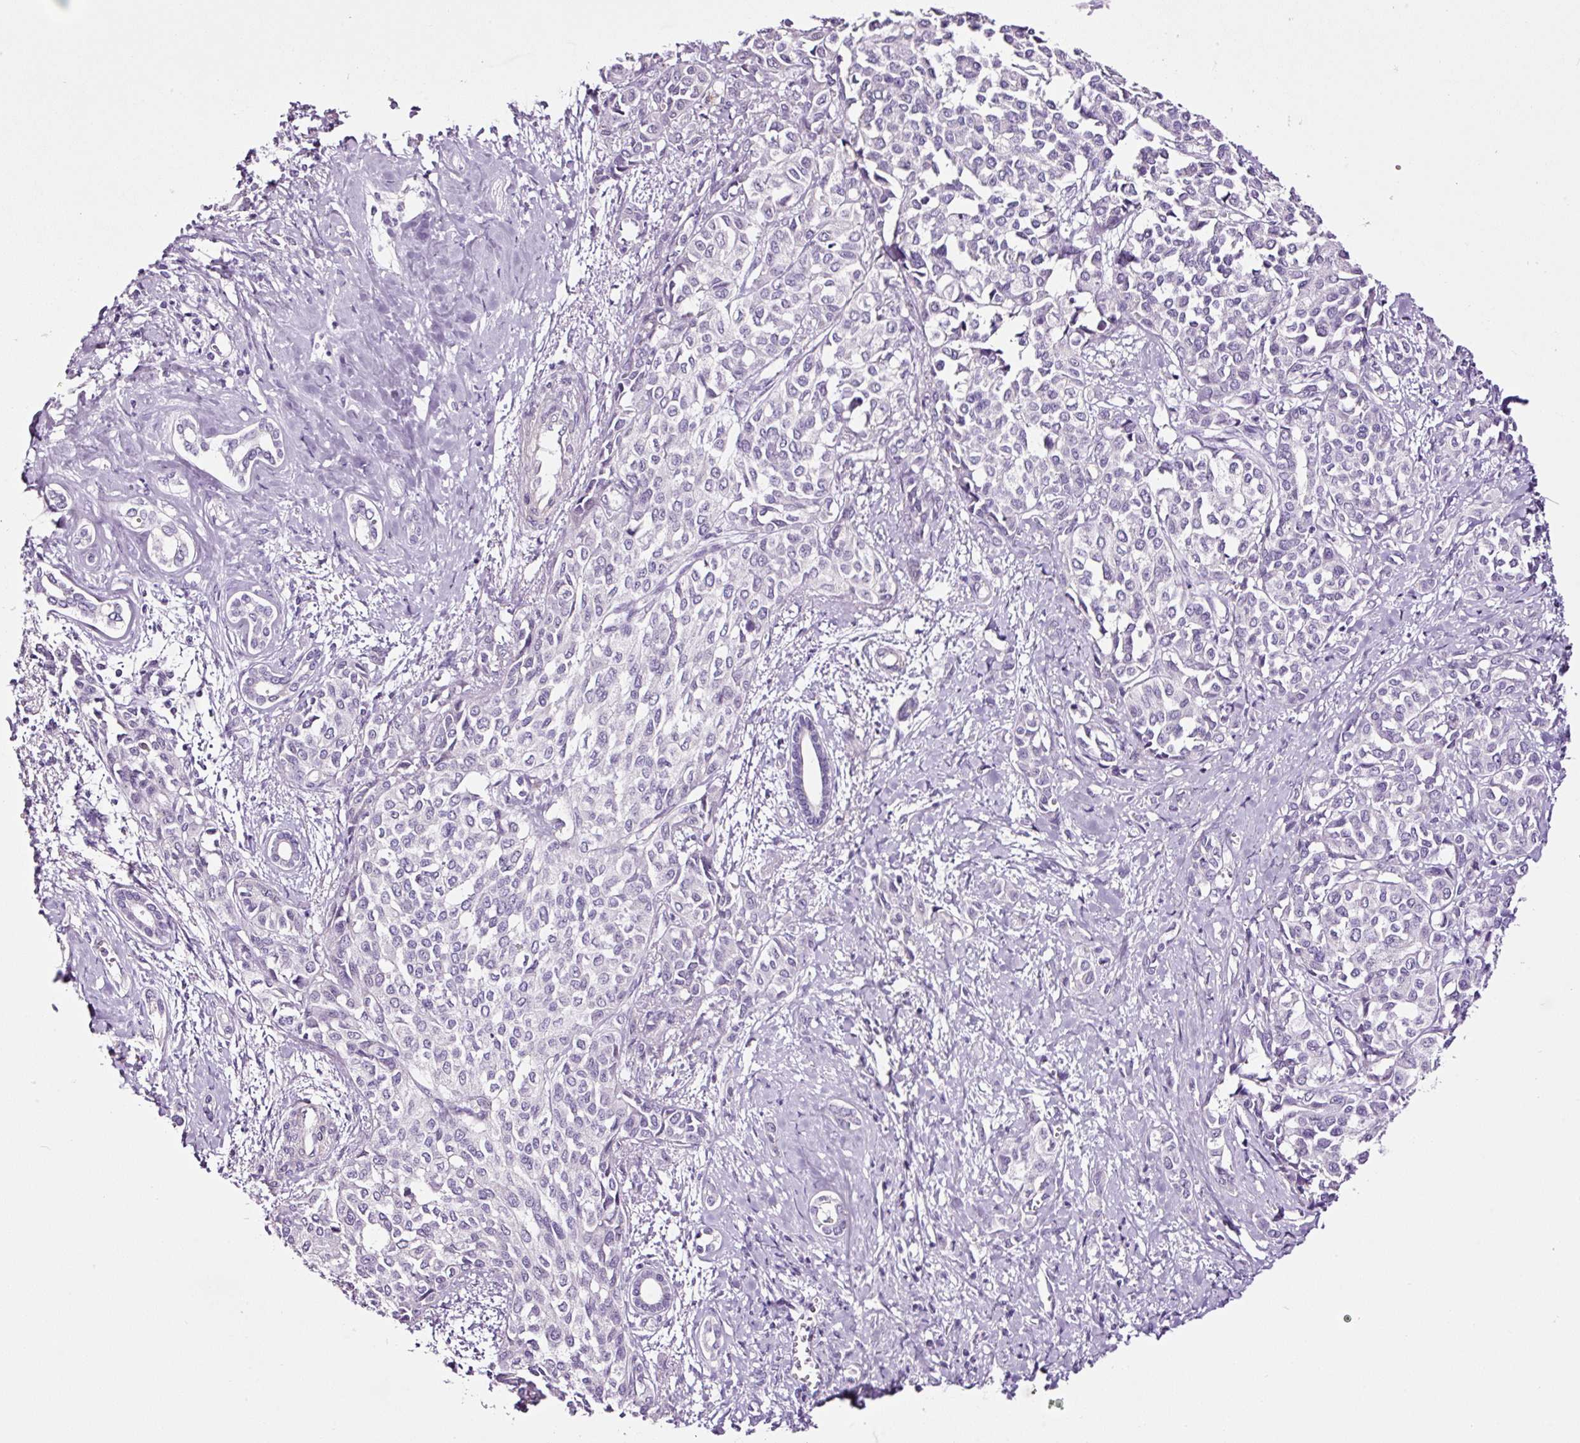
{"staining": {"intensity": "negative", "quantity": "none", "location": "none"}, "tissue": "liver cancer", "cell_type": "Tumor cells", "image_type": "cancer", "snomed": [{"axis": "morphology", "description": "Cholangiocarcinoma"}, {"axis": "topography", "description": "Liver"}], "caption": "Immunohistochemical staining of liver cancer demonstrates no significant expression in tumor cells. (Brightfield microscopy of DAB immunohistochemistry (IHC) at high magnification).", "gene": "RTF2", "patient": {"sex": "female", "age": 77}}